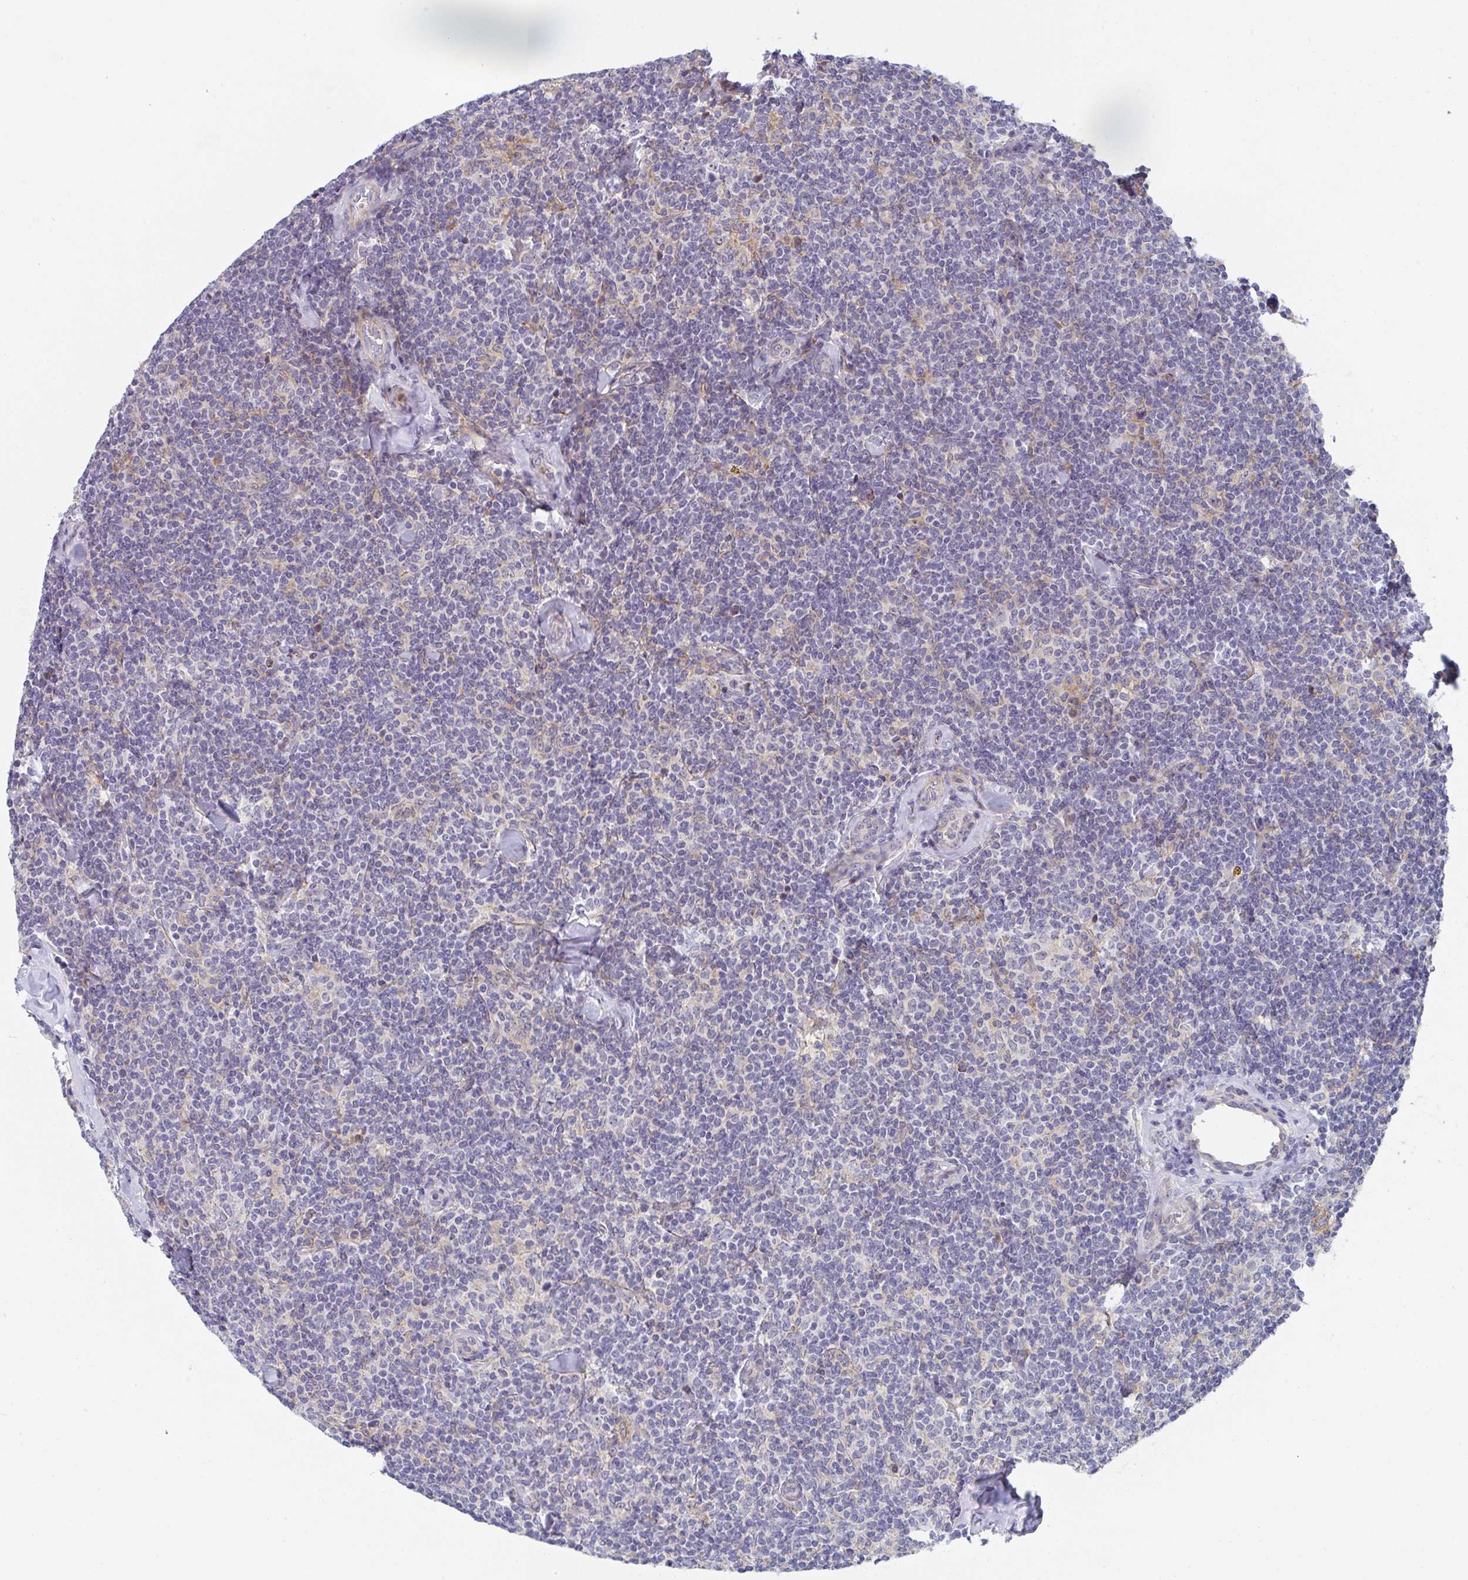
{"staining": {"intensity": "negative", "quantity": "none", "location": "none"}, "tissue": "lymphoma", "cell_type": "Tumor cells", "image_type": "cancer", "snomed": [{"axis": "morphology", "description": "Malignant lymphoma, non-Hodgkin's type, Low grade"}, {"axis": "topography", "description": "Lymph node"}], "caption": "This photomicrograph is of malignant lymphoma, non-Hodgkin's type (low-grade) stained with immunohistochemistry to label a protein in brown with the nuclei are counter-stained blue. There is no positivity in tumor cells. (DAB immunohistochemistry with hematoxylin counter stain).", "gene": "KLHL33", "patient": {"sex": "female", "age": 56}}